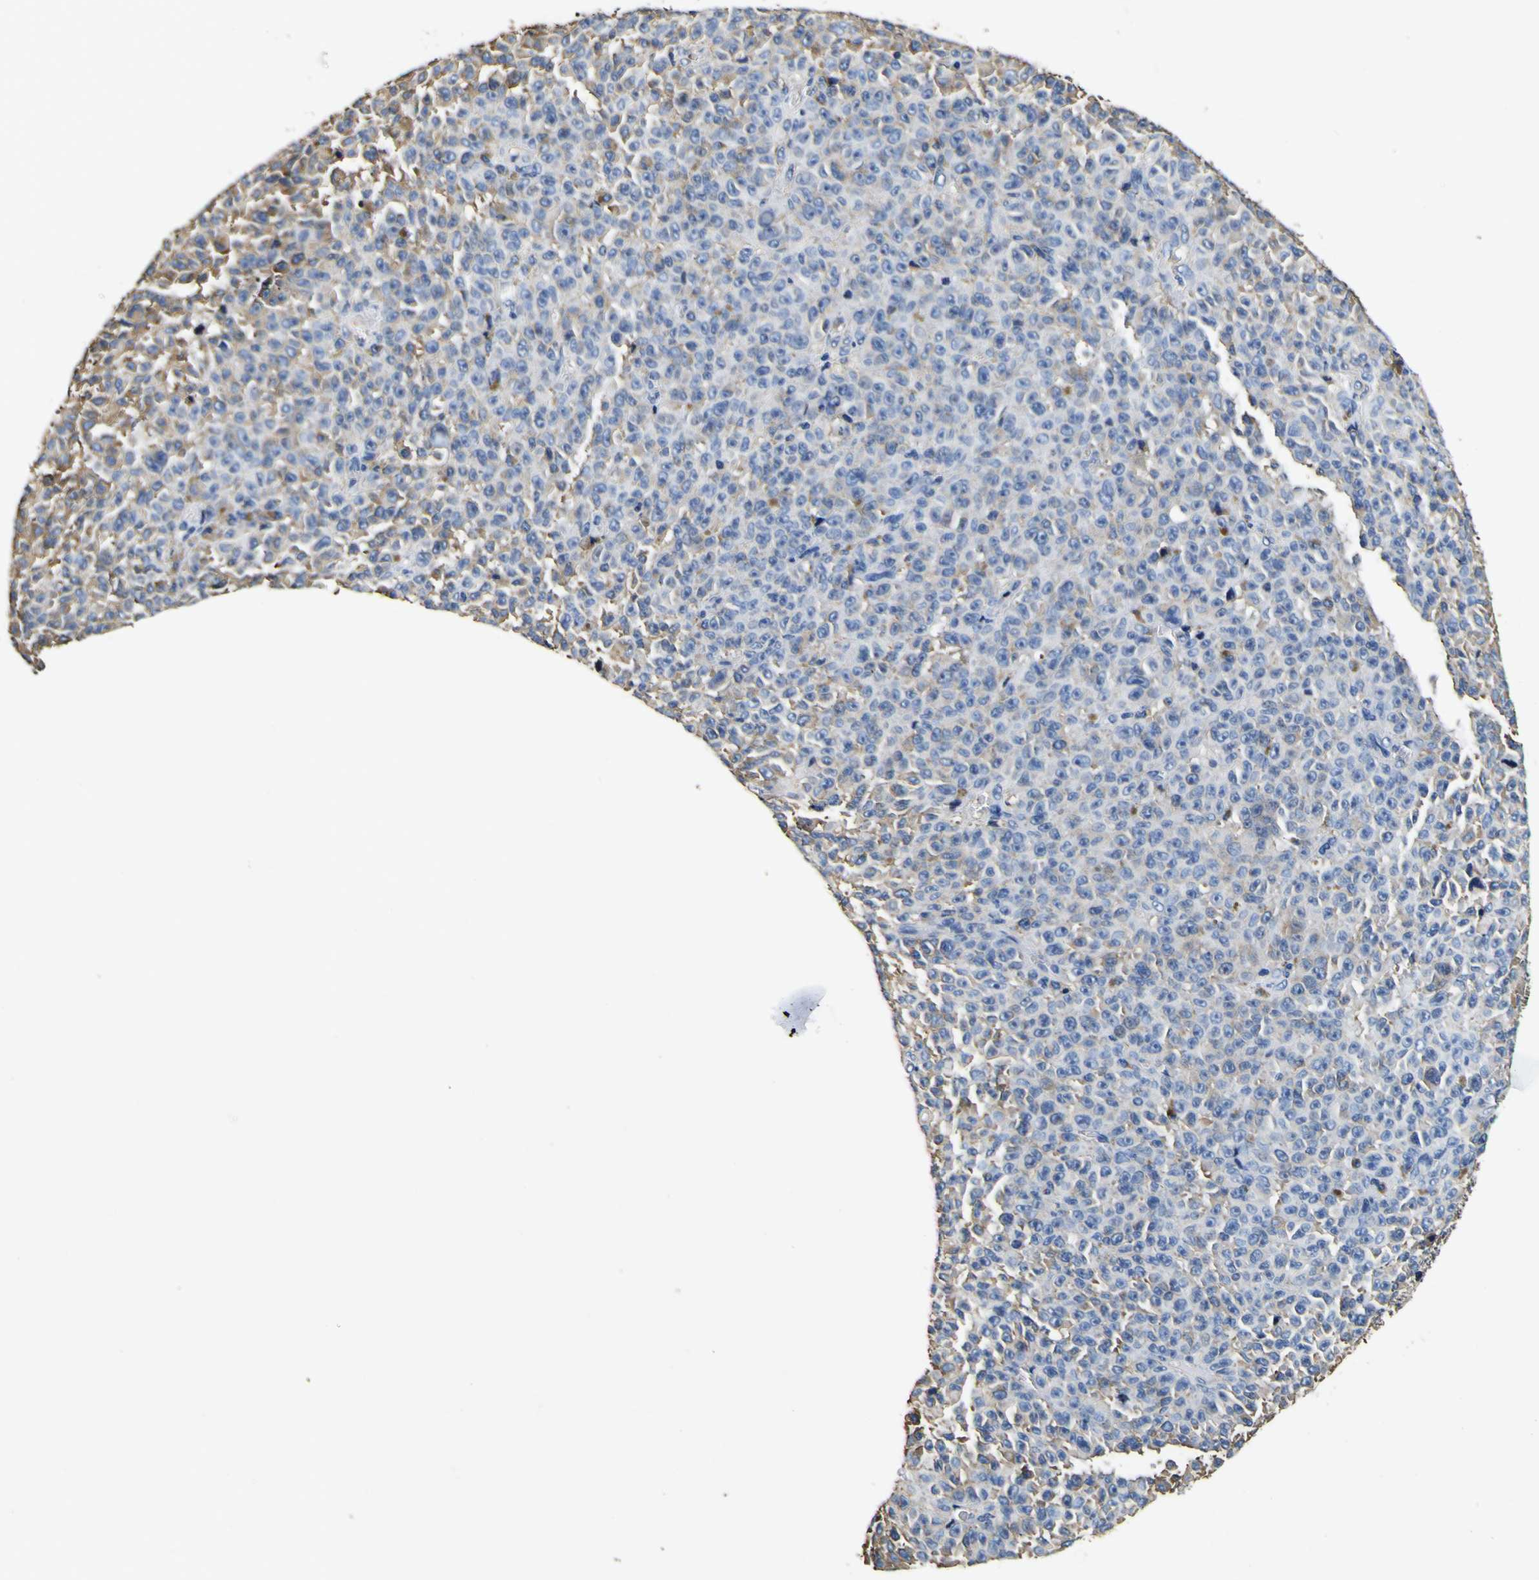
{"staining": {"intensity": "moderate", "quantity": "25%-75%", "location": "cytoplasmic/membranous"}, "tissue": "melanoma", "cell_type": "Tumor cells", "image_type": "cancer", "snomed": [{"axis": "morphology", "description": "Malignant melanoma, NOS"}, {"axis": "topography", "description": "Skin"}], "caption": "Moderate cytoplasmic/membranous positivity for a protein is appreciated in approximately 25%-75% of tumor cells of malignant melanoma using immunohistochemistry (IHC).", "gene": "TUBA1B", "patient": {"sex": "female", "age": 82}}